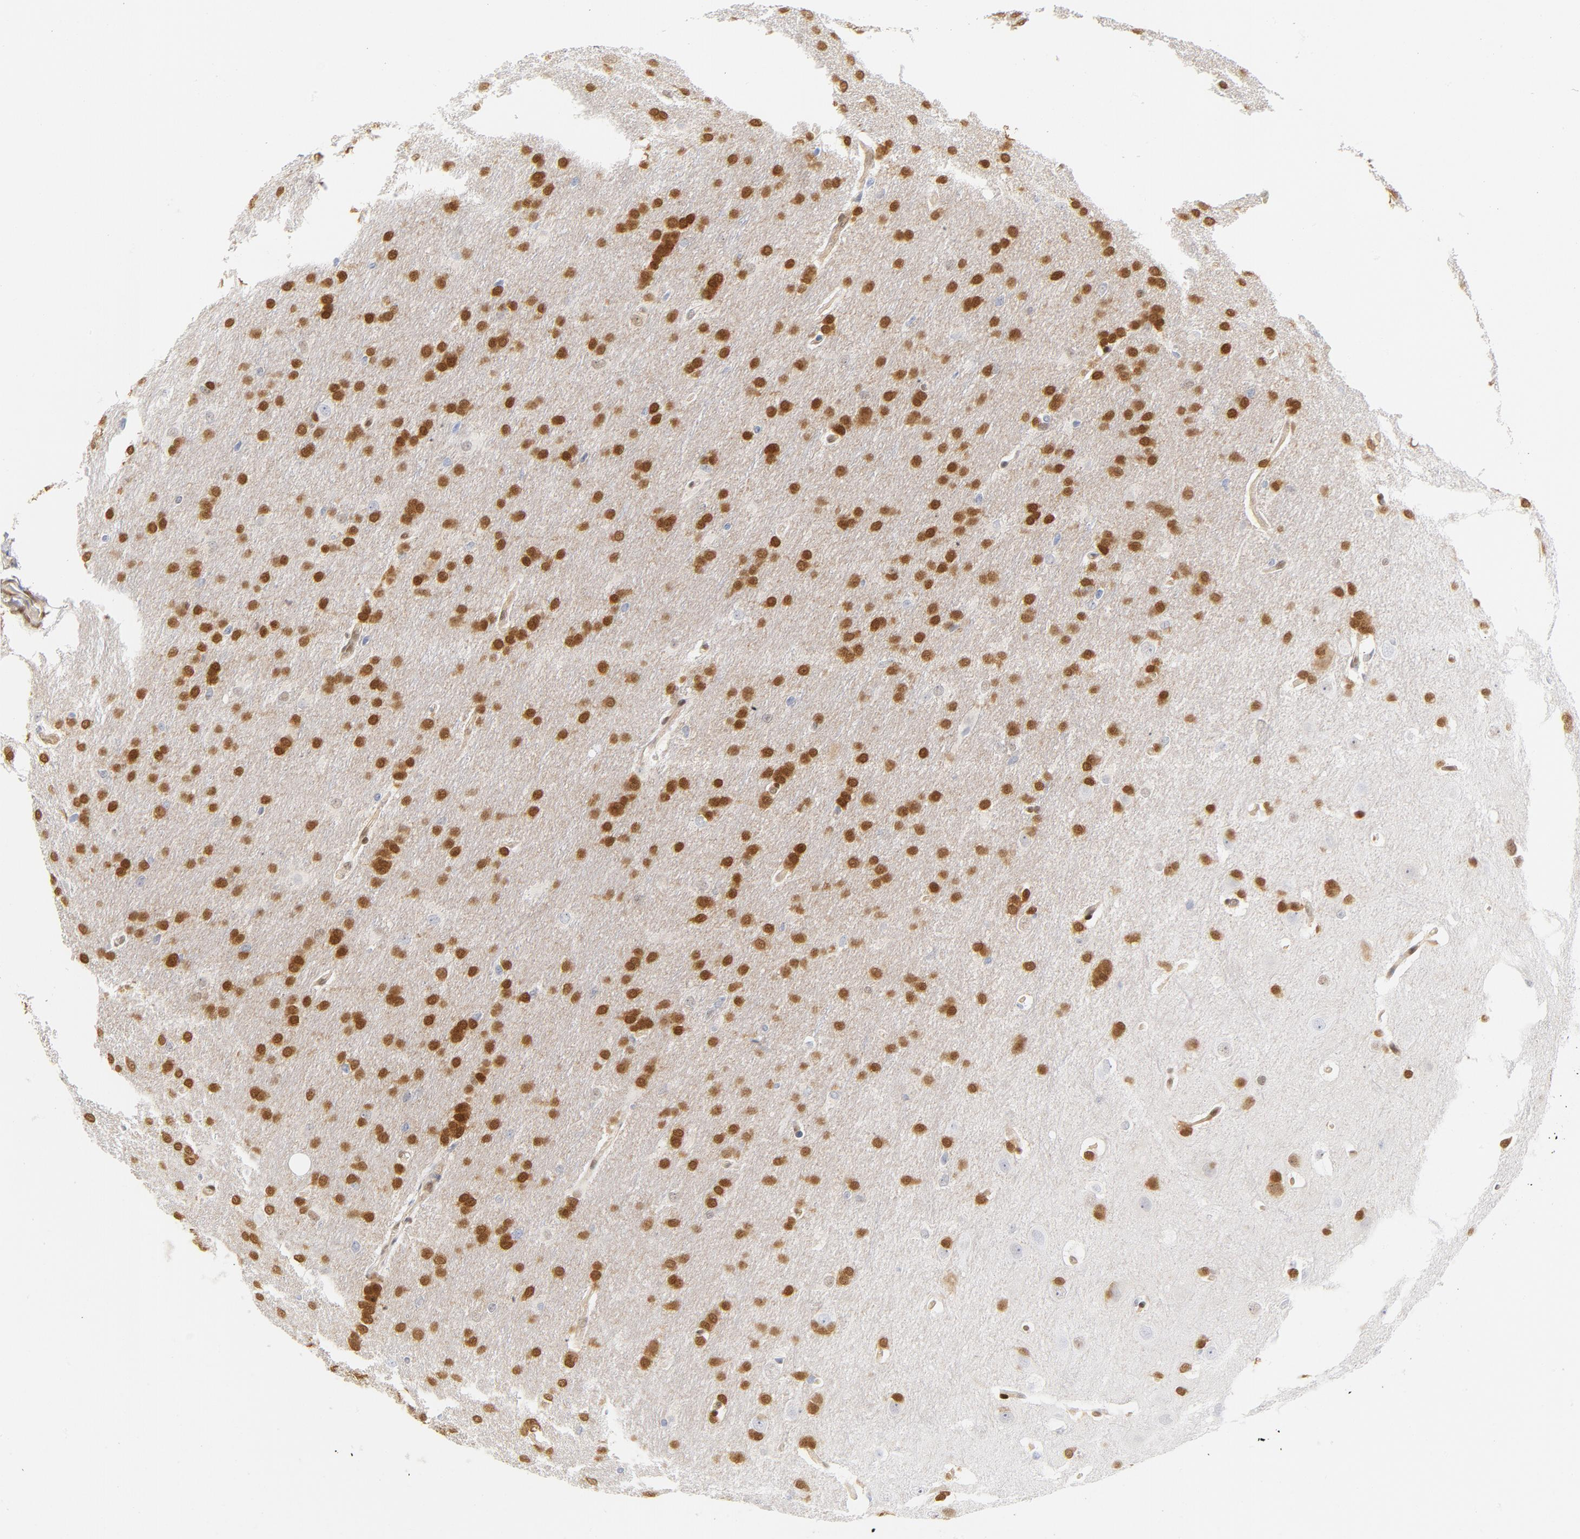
{"staining": {"intensity": "strong", "quantity": ">75%", "location": "nuclear"}, "tissue": "glioma", "cell_type": "Tumor cells", "image_type": "cancer", "snomed": [{"axis": "morphology", "description": "Glioma, malignant, Low grade"}, {"axis": "topography", "description": "Brain"}], "caption": "Tumor cells show high levels of strong nuclear staining in approximately >75% of cells in human malignant low-grade glioma.", "gene": "CDKN1B", "patient": {"sex": "female", "age": 32}}